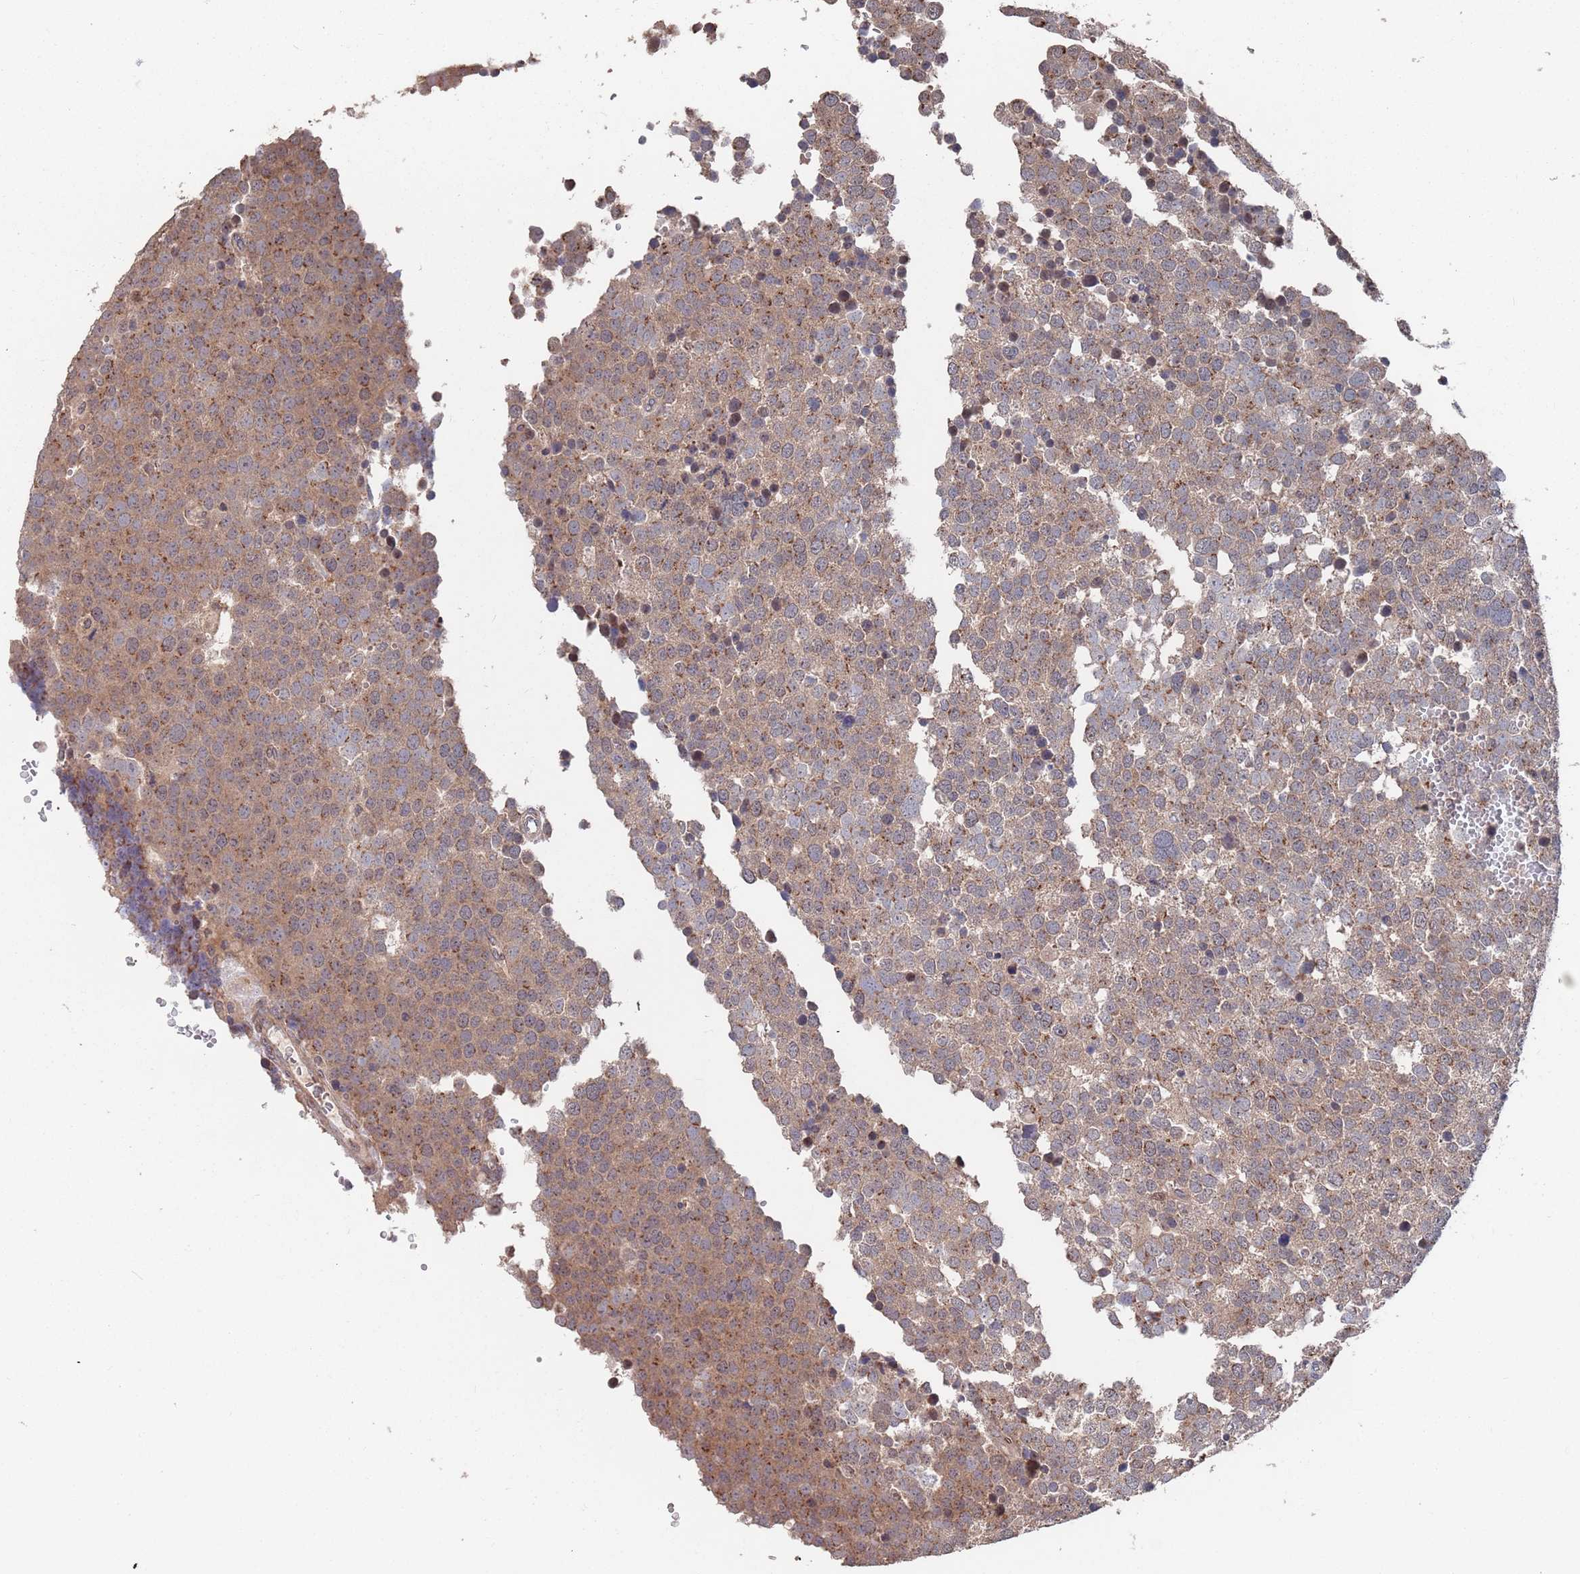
{"staining": {"intensity": "moderate", "quantity": ">75%", "location": "cytoplasmic/membranous"}, "tissue": "testis cancer", "cell_type": "Tumor cells", "image_type": "cancer", "snomed": [{"axis": "morphology", "description": "Seminoma, NOS"}, {"axis": "topography", "description": "Testis"}], "caption": "Brown immunohistochemical staining in human testis cancer demonstrates moderate cytoplasmic/membranous positivity in about >75% of tumor cells.", "gene": "UNC45A", "patient": {"sex": "male", "age": 71}}